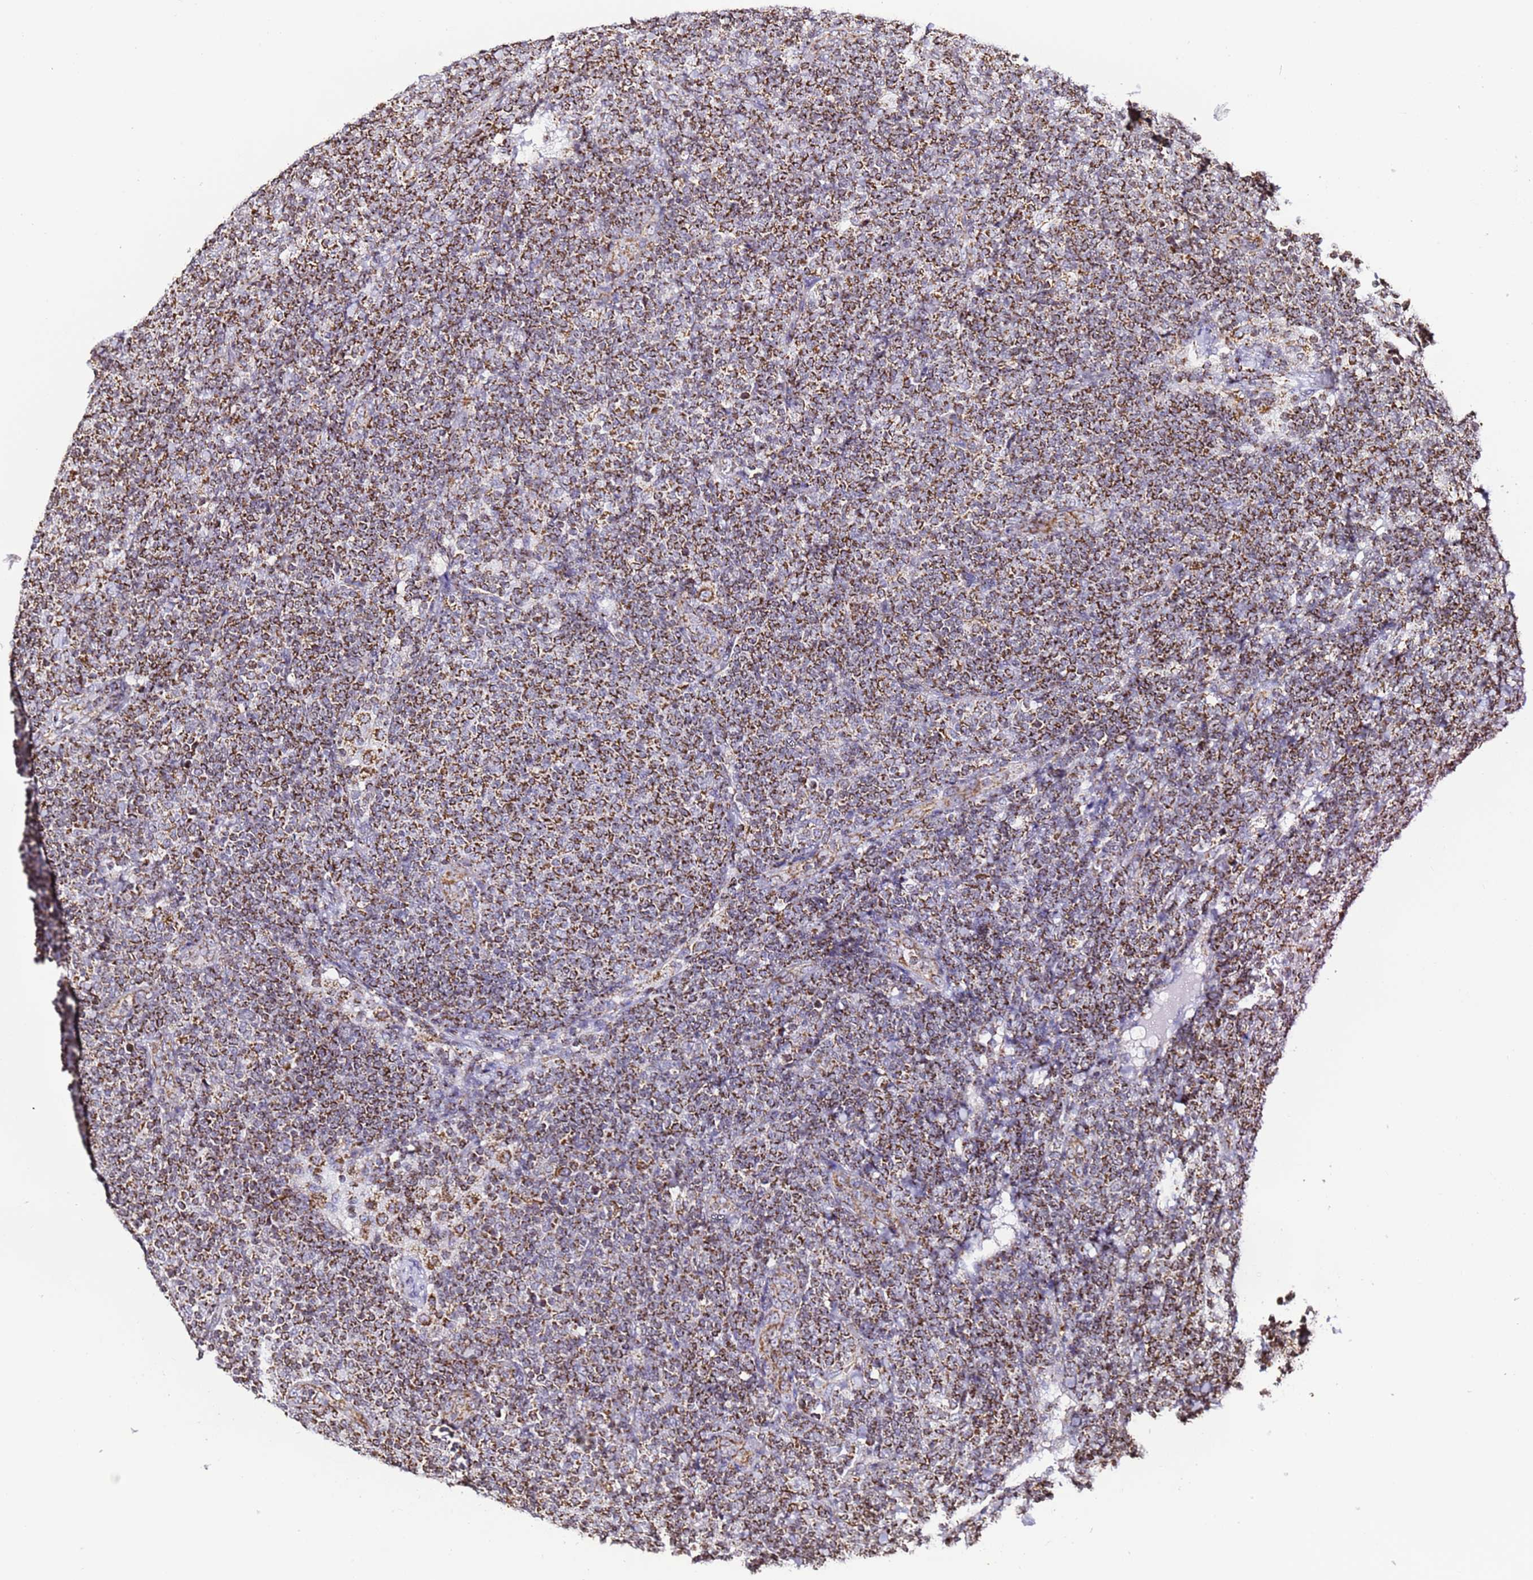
{"staining": {"intensity": "strong", "quantity": ">75%", "location": "cytoplasmic/membranous"}, "tissue": "lymphoma", "cell_type": "Tumor cells", "image_type": "cancer", "snomed": [{"axis": "morphology", "description": "Malignant lymphoma, non-Hodgkin's type, Low grade"}, {"axis": "topography", "description": "Lymph node"}], "caption": "DAB immunohistochemical staining of low-grade malignant lymphoma, non-Hodgkin's type demonstrates strong cytoplasmic/membranous protein positivity in about >75% of tumor cells. (Stains: DAB (3,3'-diaminobenzidine) in brown, nuclei in blue, Microscopy: brightfield microscopy at high magnification).", "gene": "HSPE1", "patient": {"sex": "male", "age": 66}}